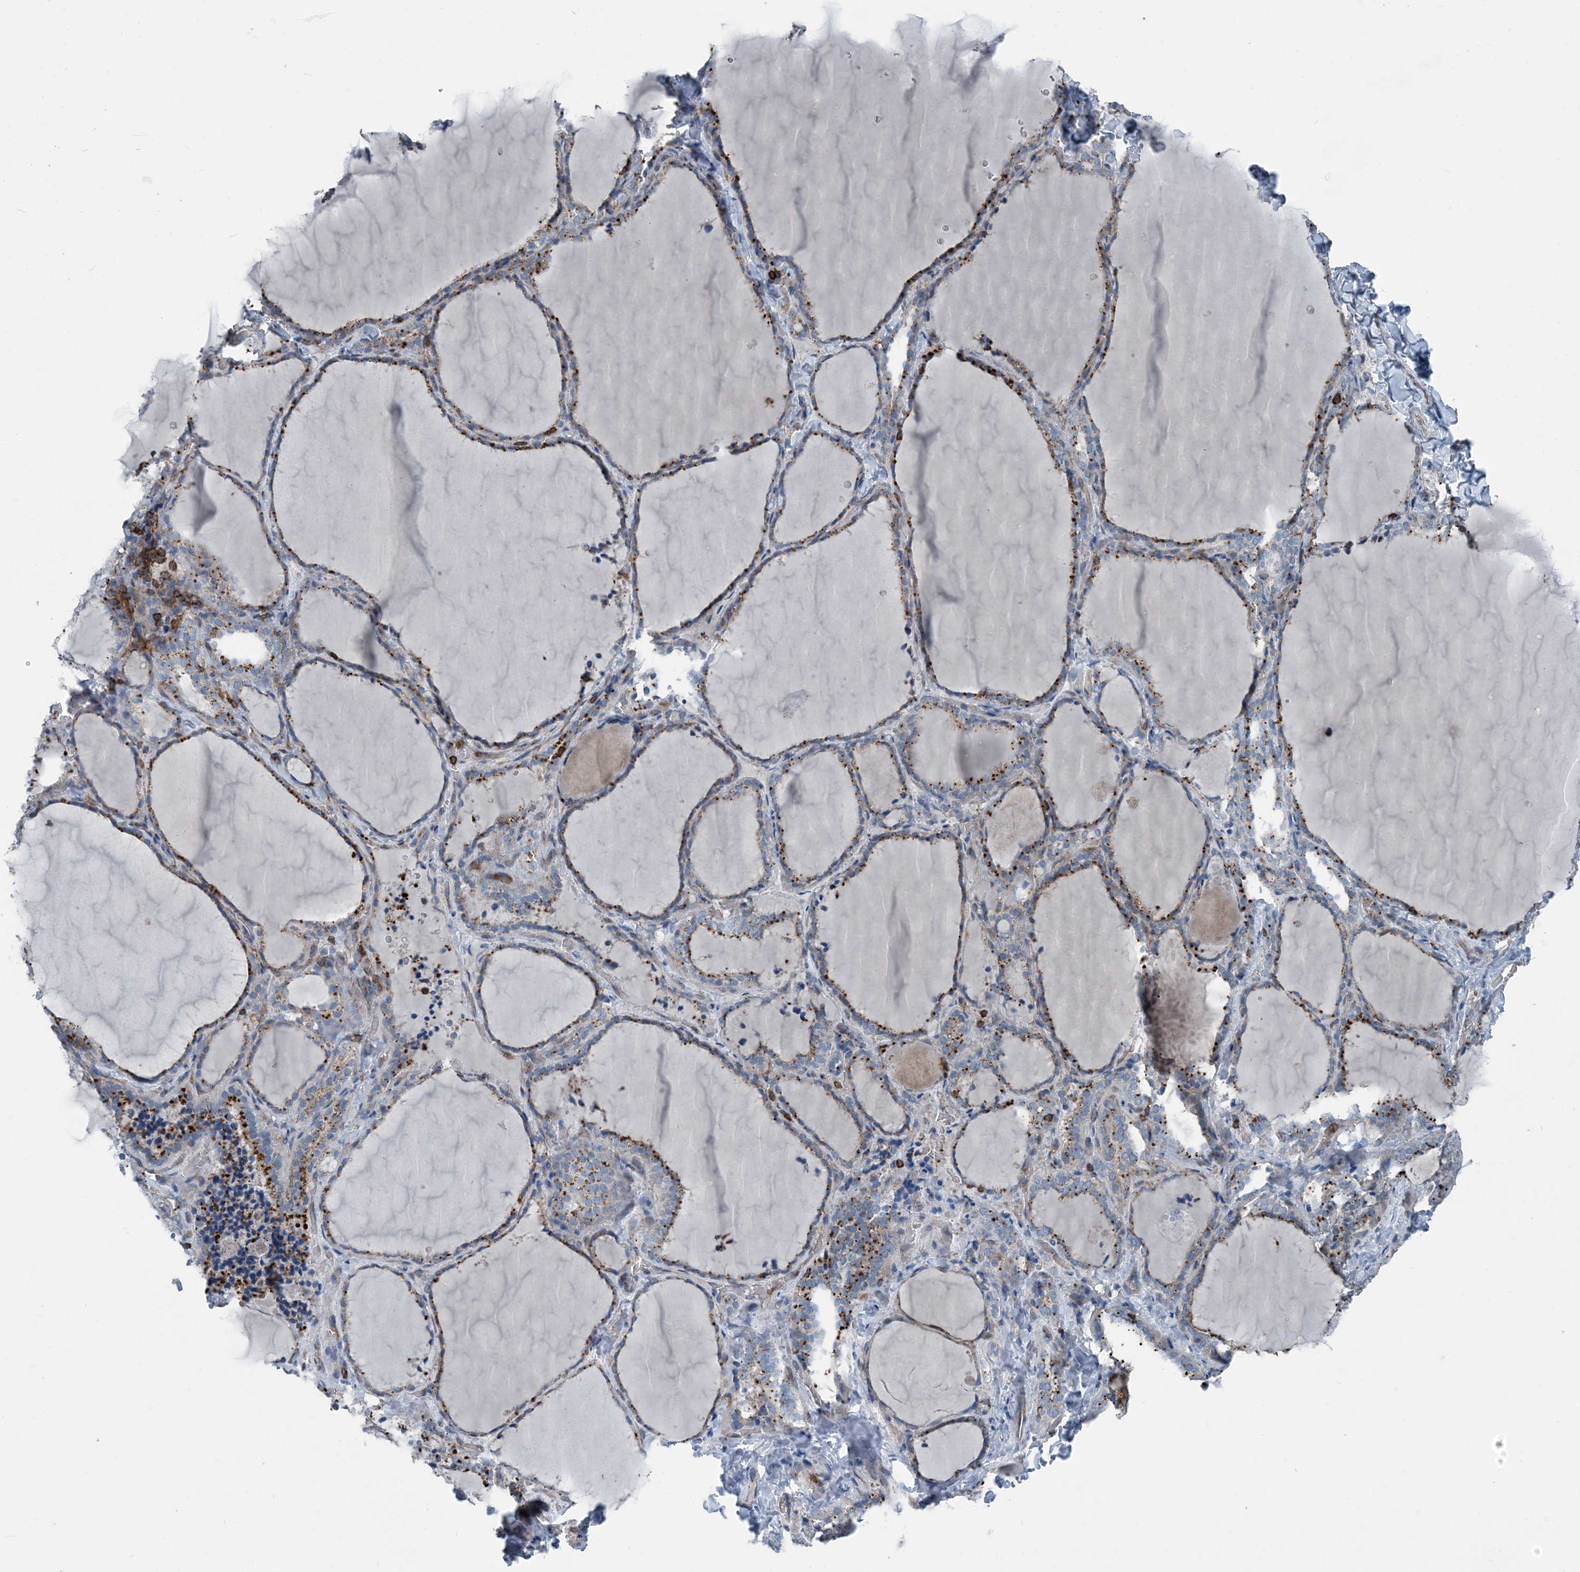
{"staining": {"intensity": "moderate", "quantity": ">75%", "location": "cytoplasmic/membranous"}, "tissue": "thyroid gland", "cell_type": "Glandular cells", "image_type": "normal", "snomed": [{"axis": "morphology", "description": "Normal tissue, NOS"}, {"axis": "topography", "description": "Thyroid gland"}], "caption": "DAB (3,3'-diaminobenzidine) immunohistochemical staining of benign human thyroid gland displays moderate cytoplasmic/membranous protein staining in about >75% of glandular cells.", "gene": "CFL1", "patient": {"sex": "female", "age": 22}}